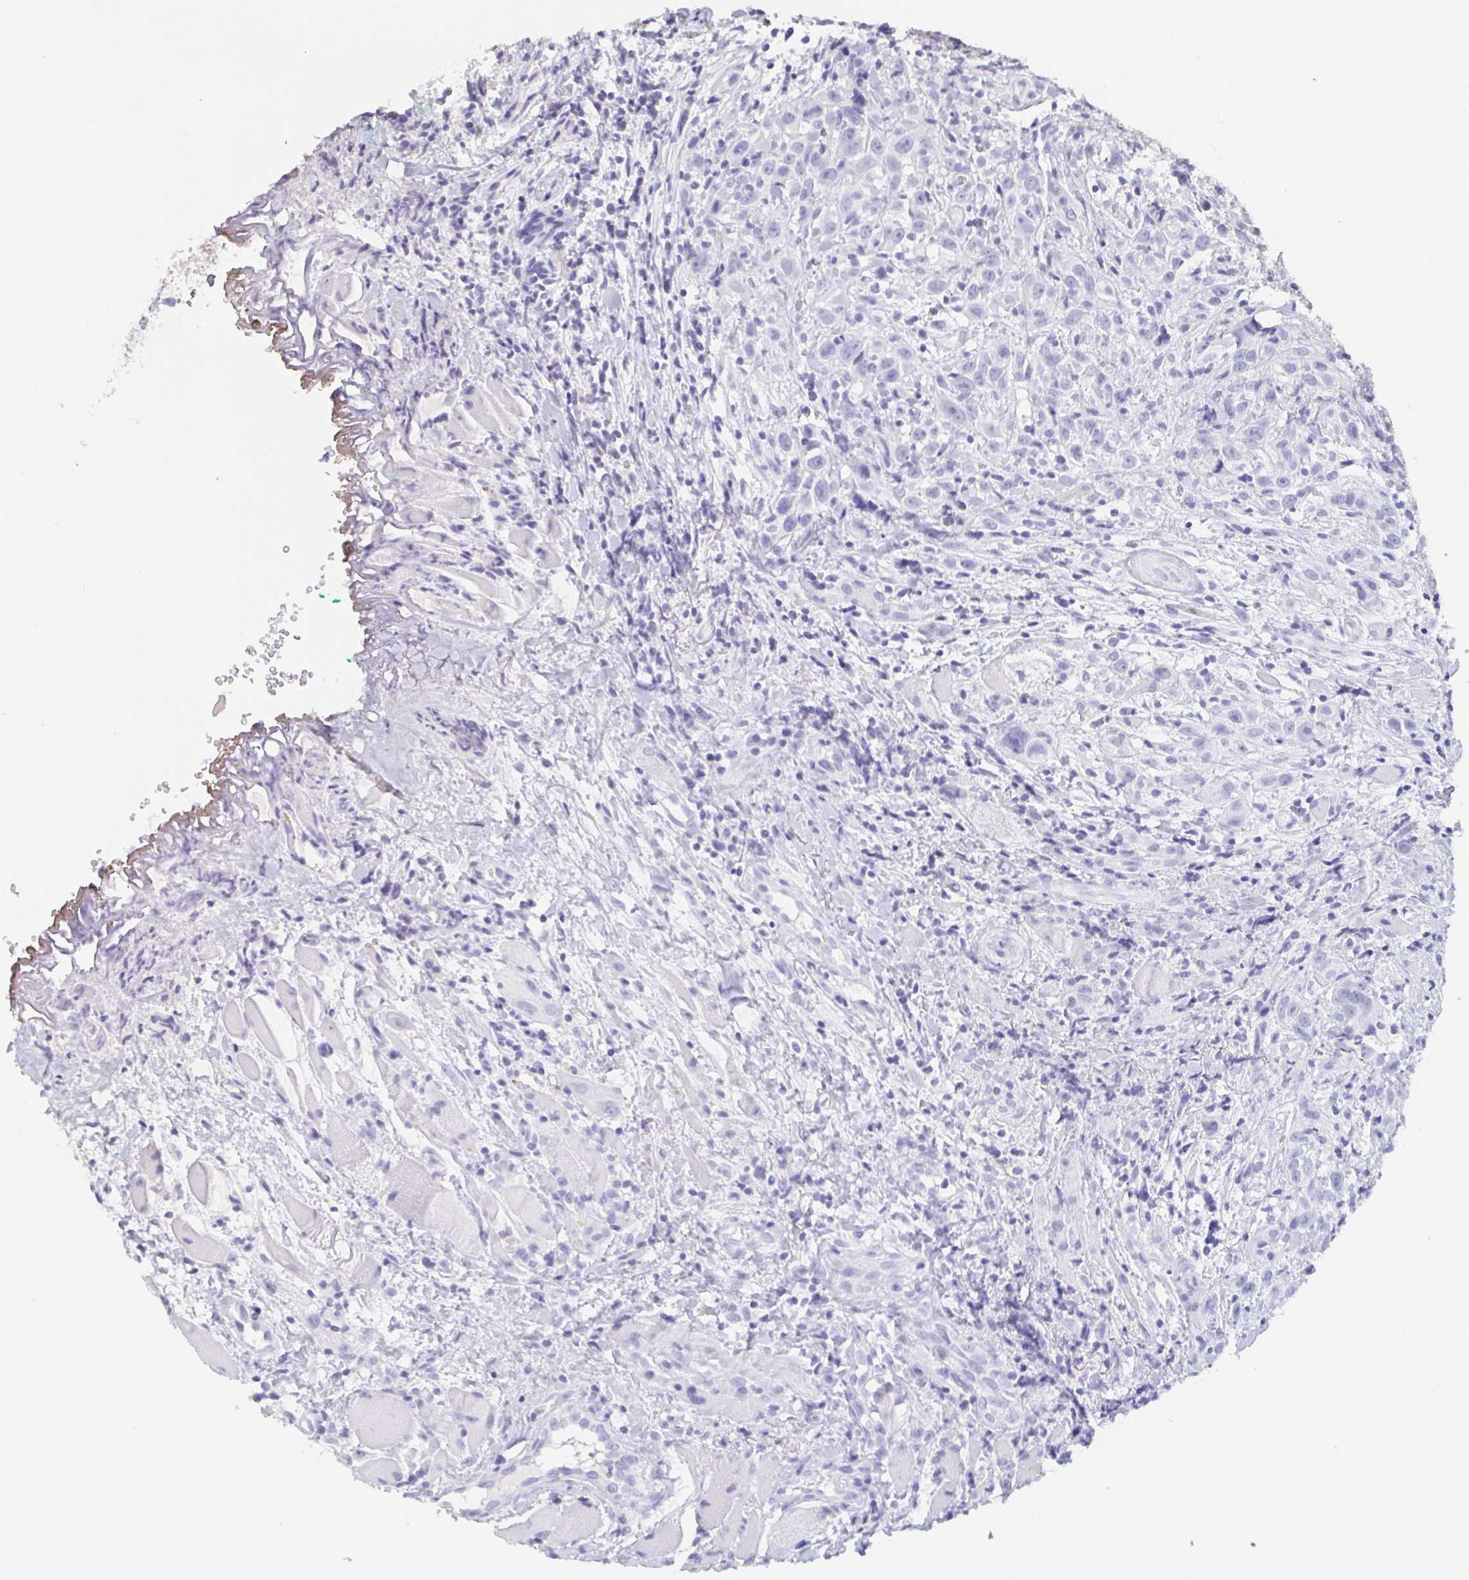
{"staining": {"intensity": "negative", "quantity": "none", "location": "none"}, "tissue": "head and neck cancer", "cell_type": "Tumor cells", "image_type": "cancer", "snomed": [{"axis": "morphology", "description": "Squamous cell carcinoma, NOS"}, {"axis": "topography", "description": "Head-Neck"}], "caption": "The immunohistochemistry (IHC) histopathology image has no significant expression in tumor cells of head and neck cancer (squamous cell carcinoma) tissue.", "gene": "BPIFA2", "patient": {"sex": "female", "age": 95}}